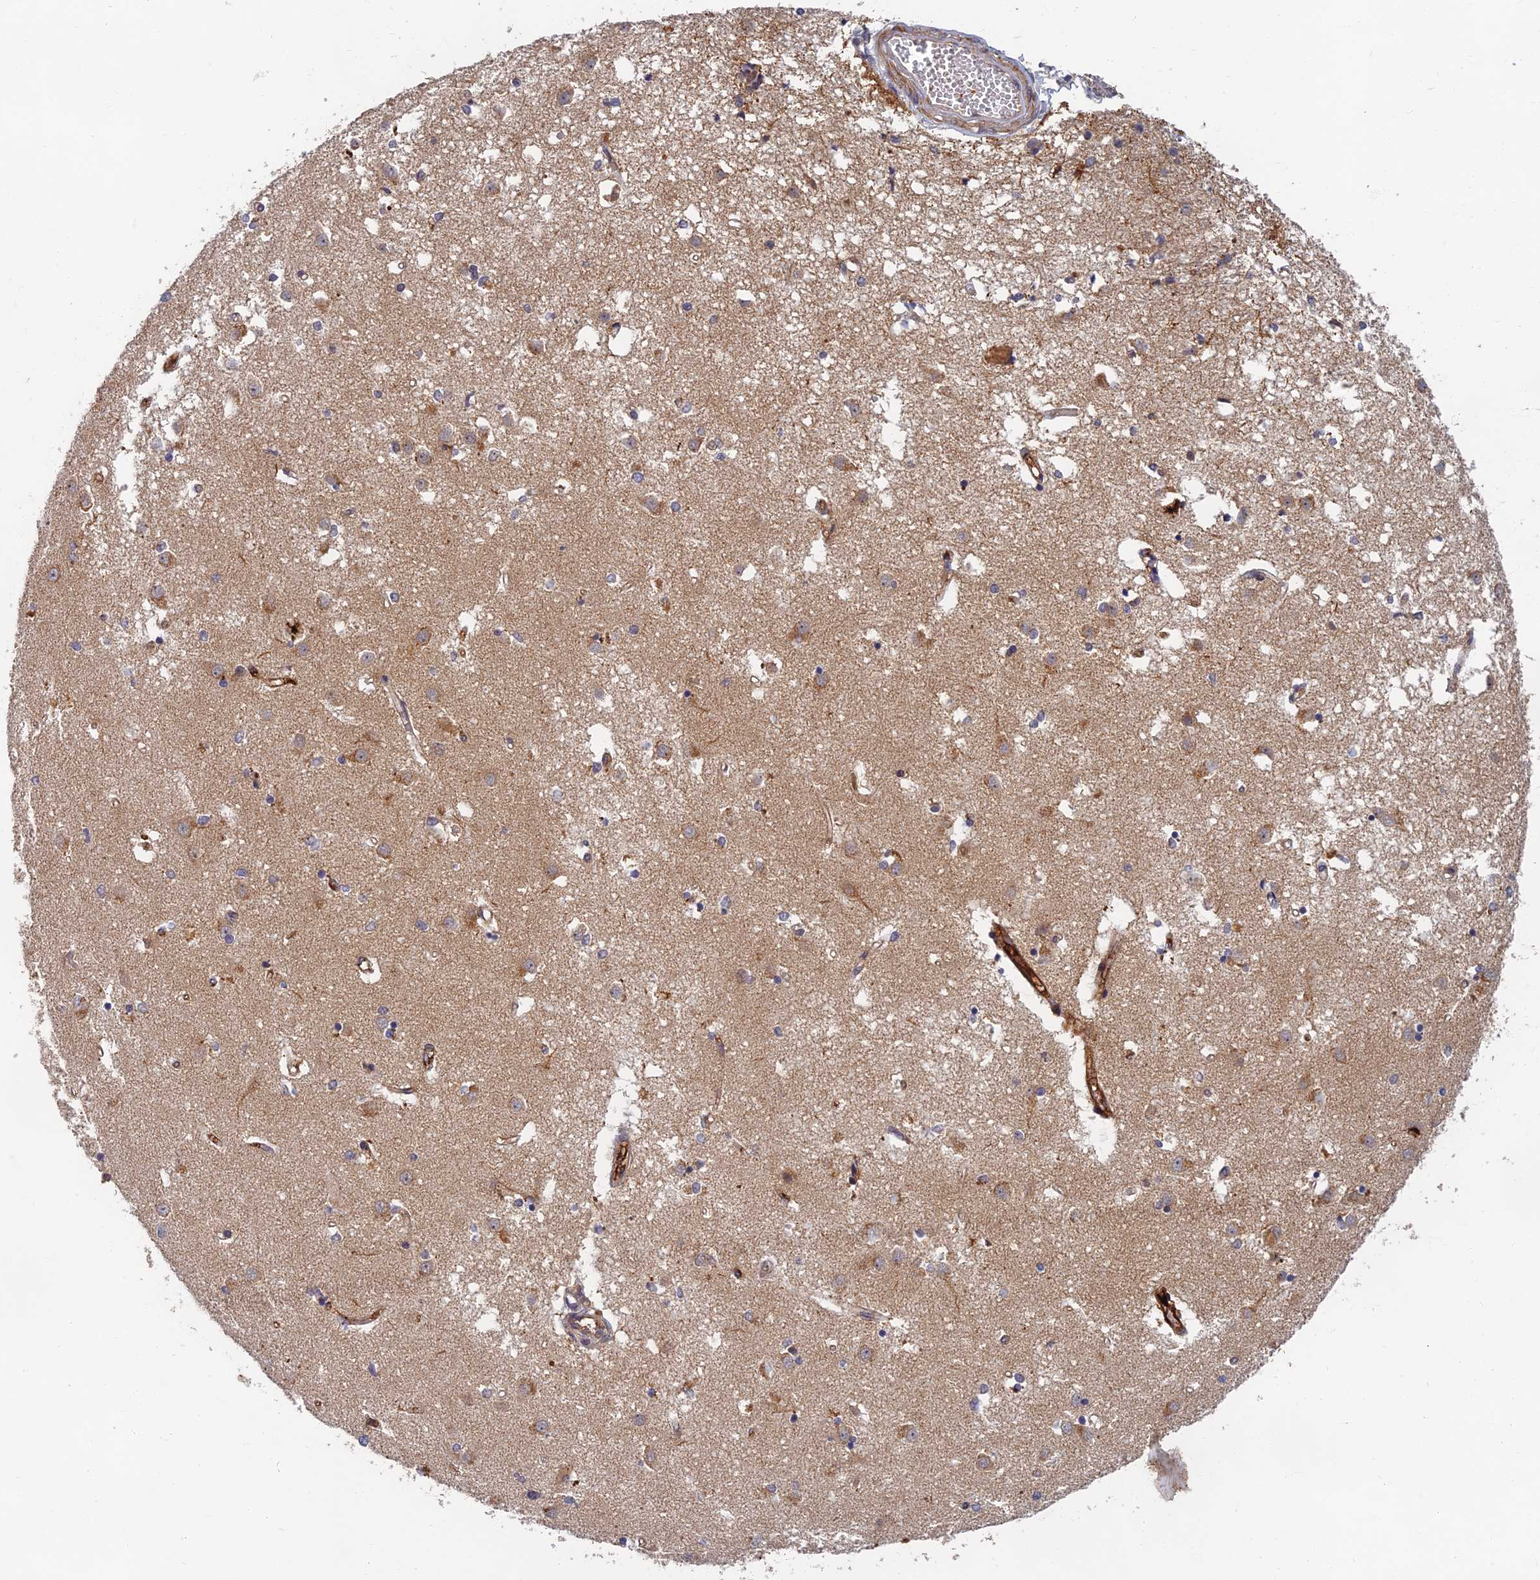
{"staining": {"intensity": "moderate", "quantity": "<25%", "location": "cytoplasmic/membranous"}, "tissue": "caudate", "cell_type": "Glial cells", "image_type": "normal", "snomed": [{"axis": "morphology", "description": "Normal tissue, NOS"}, {"axis": "topography", "description": "Lateral ventricle wall"}], "caption": "Unremarkable caudate exhibits moderate cytoplasmic/membranous staining in approximately <25% of glial cells.", "gene": "EARS2", "patient": {"sex": "male", "age": 45}}